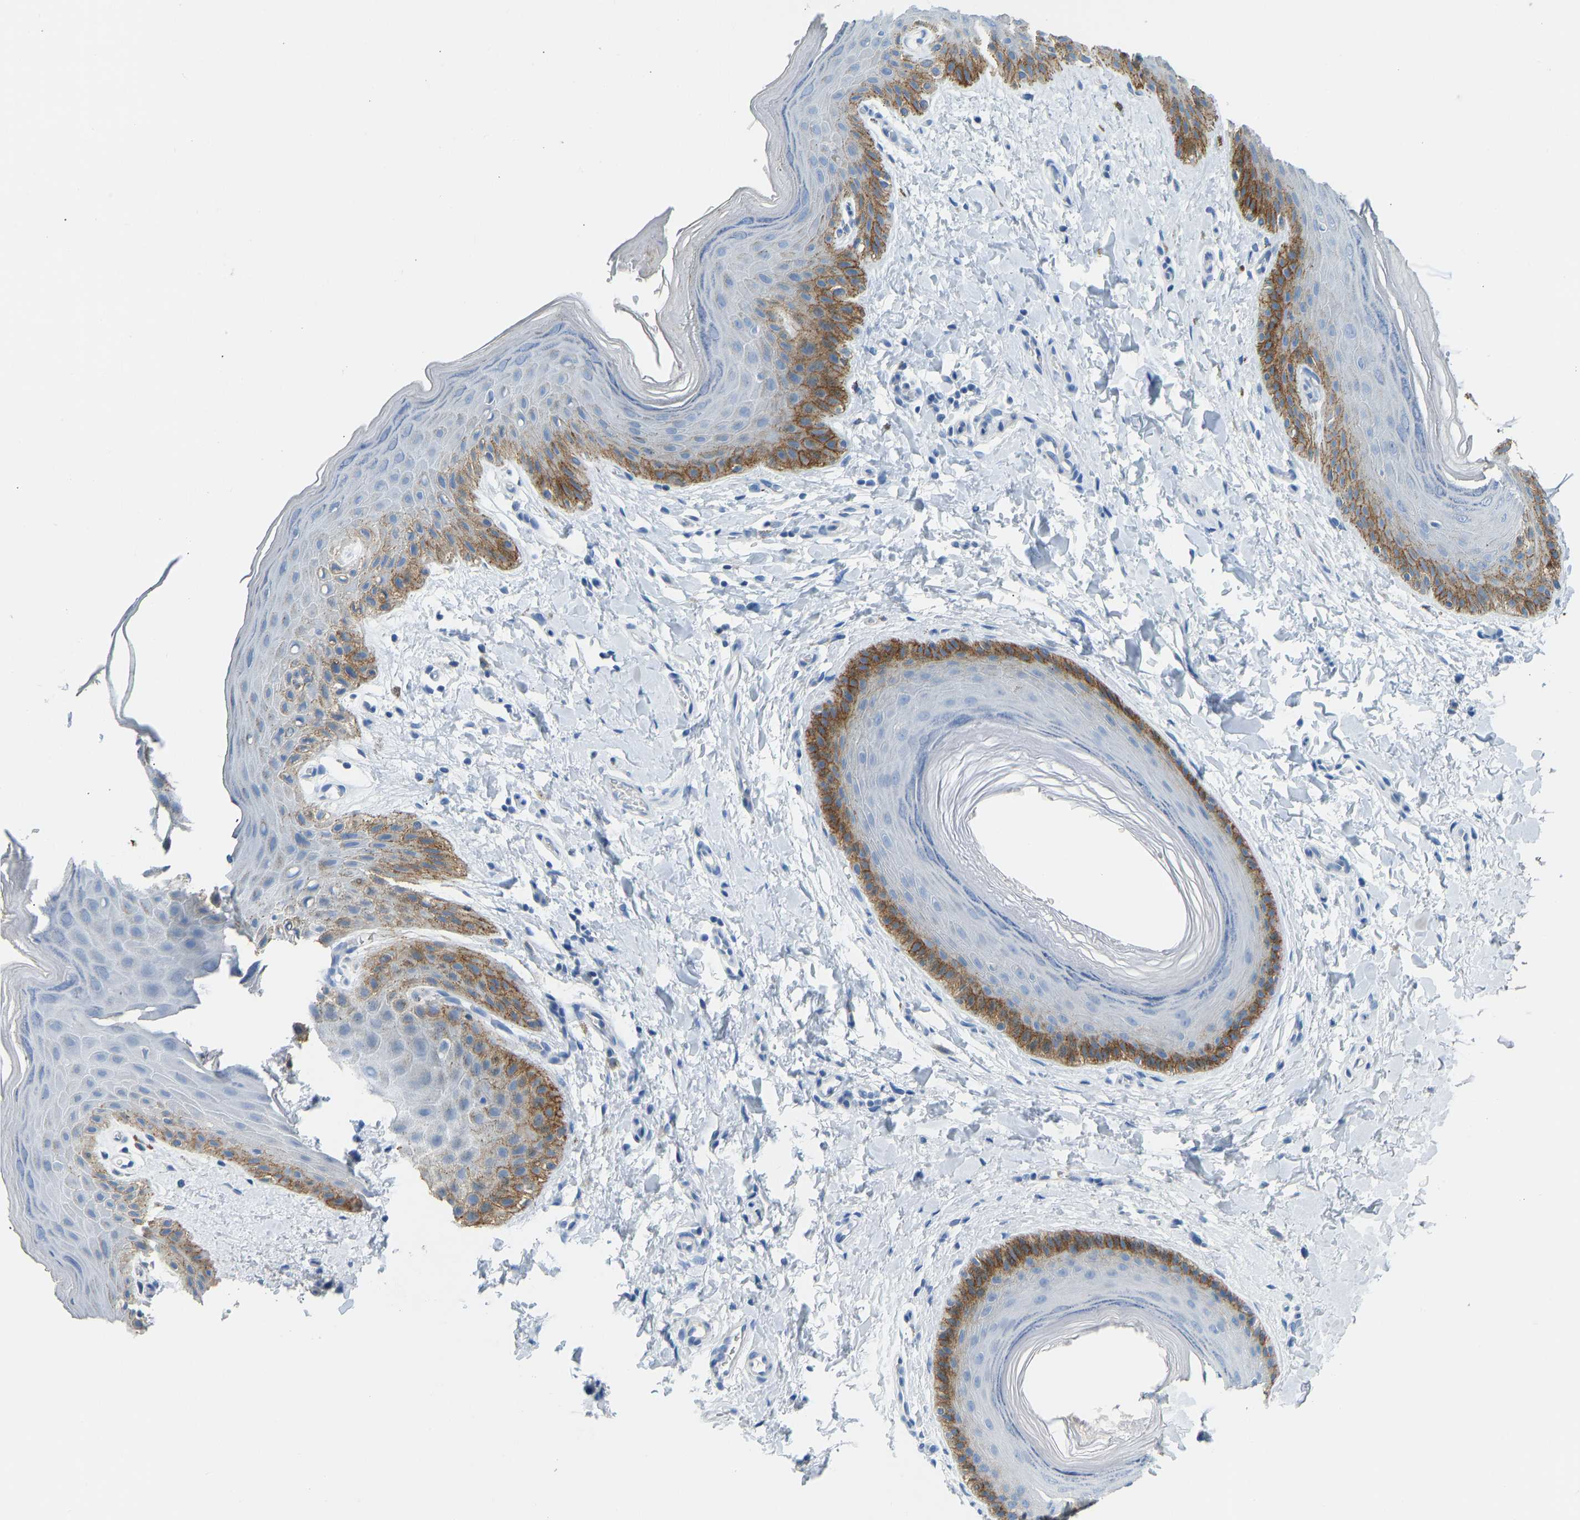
{"staining": {"intensity": "moderate", "quantity": "<25%", "location": "cytoplasmic/membranous"}, "tissue": "skin", "cell_type": "Epidermal cells", "image_type": "normal", "snomed": [{"axis": "morphology", "description": "Normal tissue, NOS"}, {"axis": "topography", "description": "Anal"}], "caption": "The micrograph reveals staining of unremarkable skin, revealing moderate cytoplasmic/membranous protein staining (brown color) within epidermal cells.", "gene": "ATP1A1", "patient": {"sex": "male", "age": 44}}